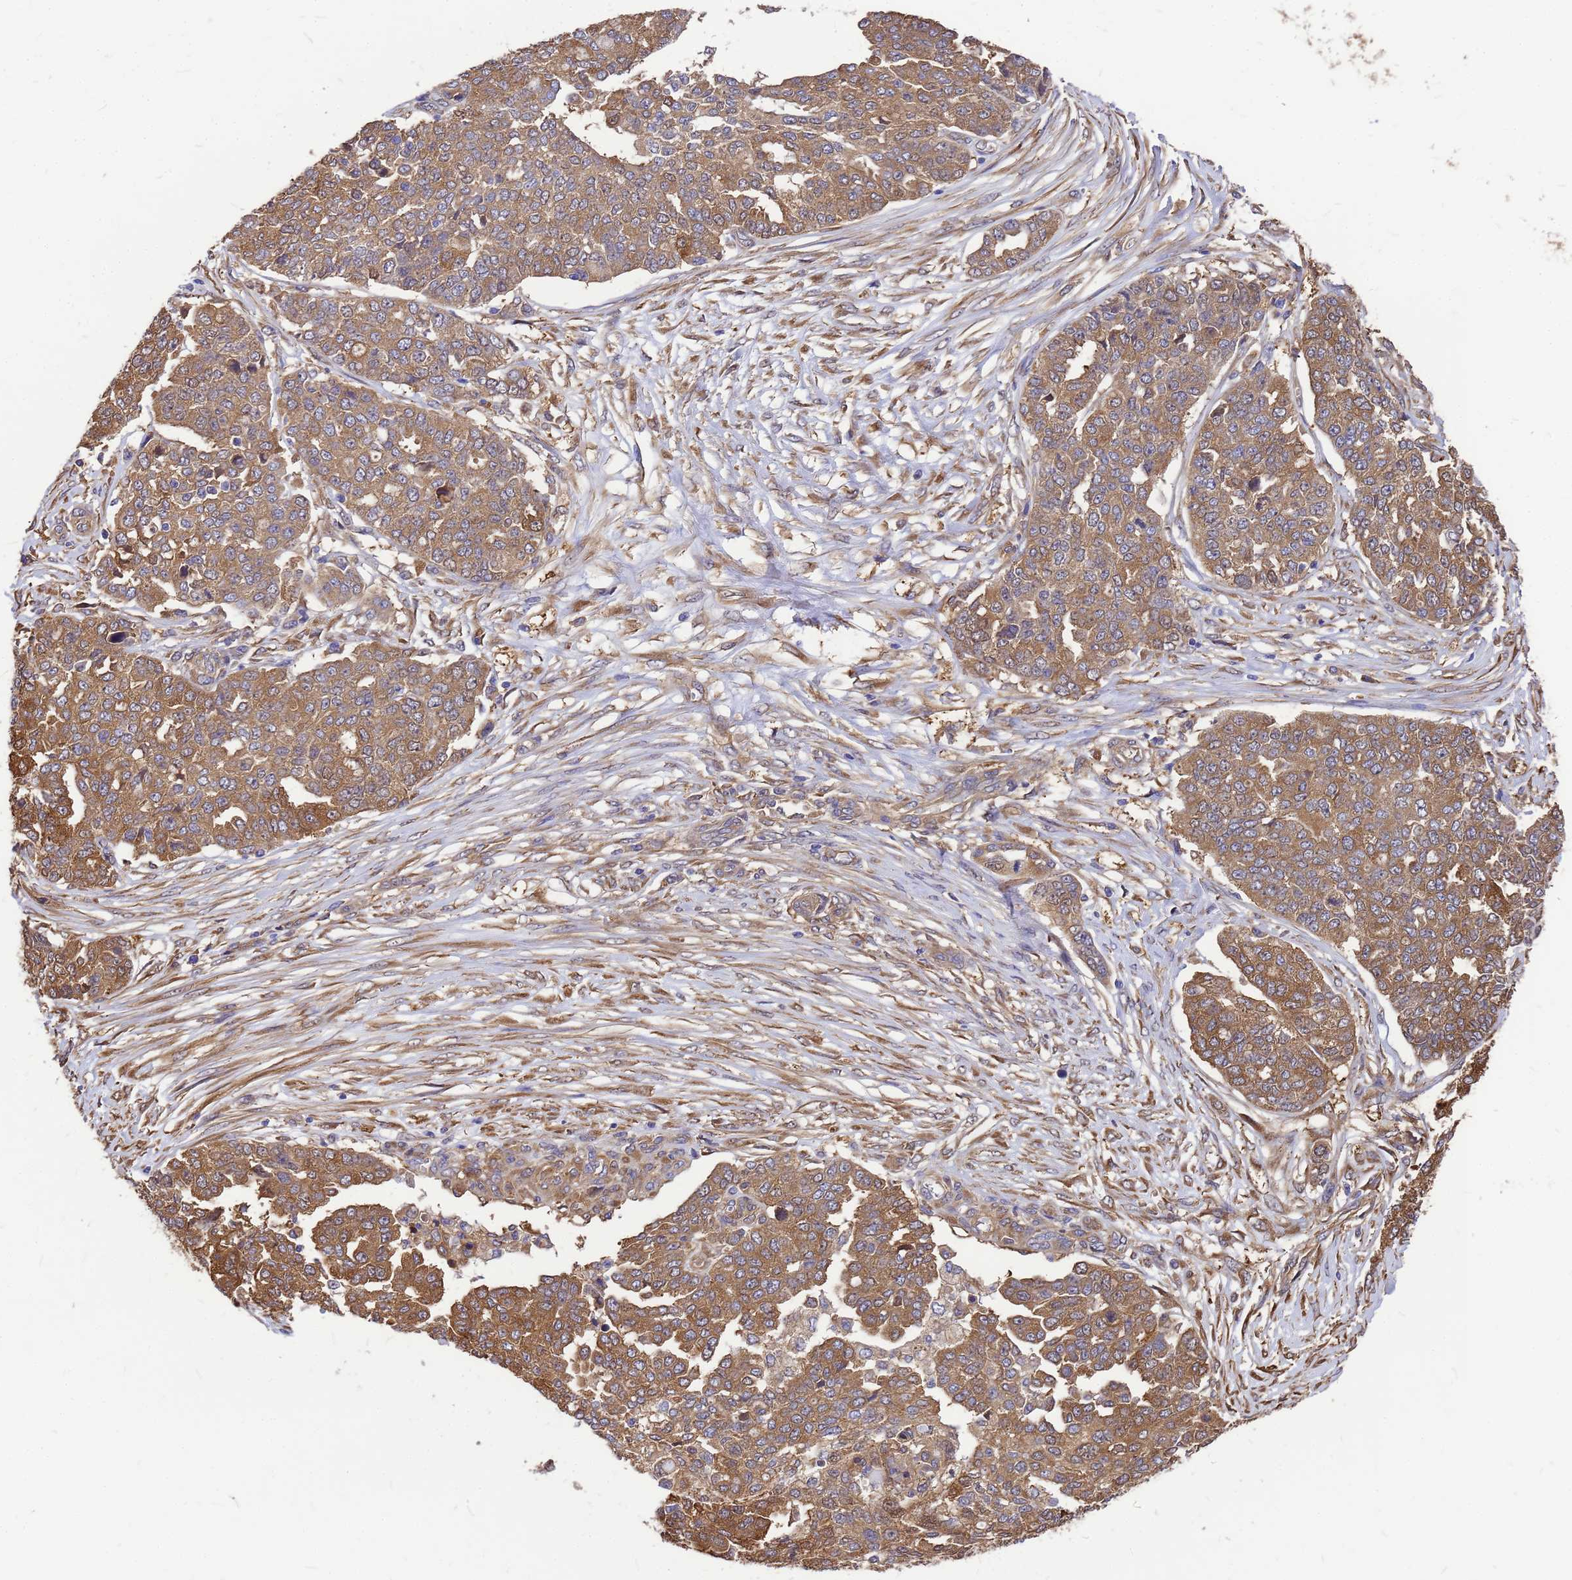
{"staining": {"intensity": "moderate", "quantity": ">75%", "location": "cytoplasmic/membranous"}, "tissue": "ovarian cancer", "cell_type": "Tumor cells", "image_type": "cancer", "snomed": [{"axis": "morphology", "description": "Cystadenocarcinoma, serous, NOS"}, {"axis": "topography", "description": "Soft tissue"}, {"axis": "topography", "description": "Ovary"}], "caption": "Tumor cells exhibit medium levels of moderate cytoplasmic/membranous staining in about >75% of cells in serous cystadenocarcinoma (ovarian). The protein is stained brown, and the nuclei are stained in blue (DAB IHC with brightfield microscopy, high magnification).", "gene": "GID4", "patient": {"sex": "female", "age": 57}}